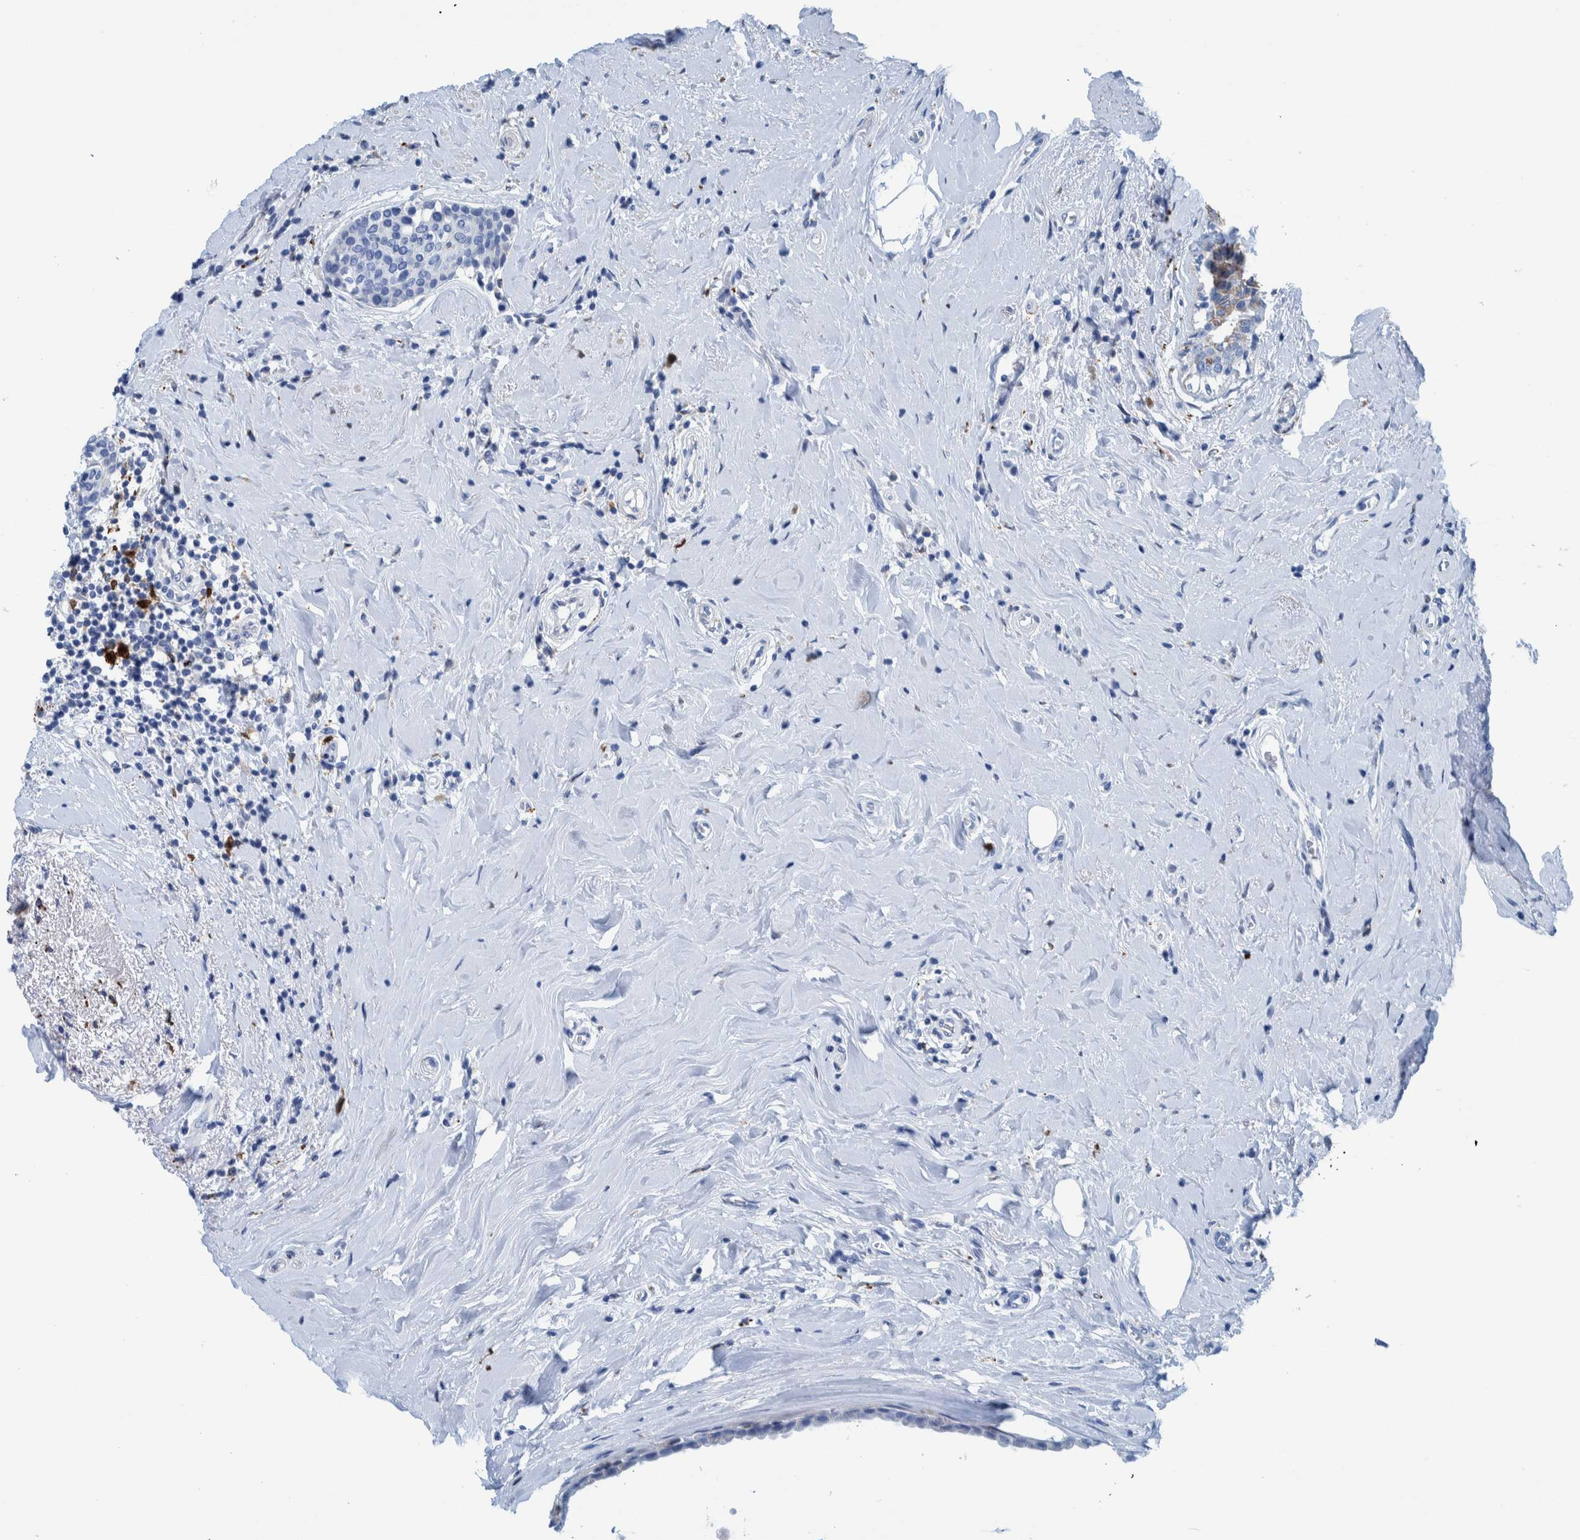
{"staining": {"intensity": "negative", "quantity": "none", "location": "none"}, "tissue": "breast cancer", "cell_type": "Tumor cells", "image_type": "cancer", "snomed": [{"axis": "morphology", "description": "Duct carcinoma"}, {"axis": "topography", "description": "Breast"}], "caption": "Invasive ductal carcinoma (breast) stained for a protein using immunohistochemistry reveals no staining tumor cells.", "gene": "IDO1", "patient": {"sex": "female", "age": 55}}